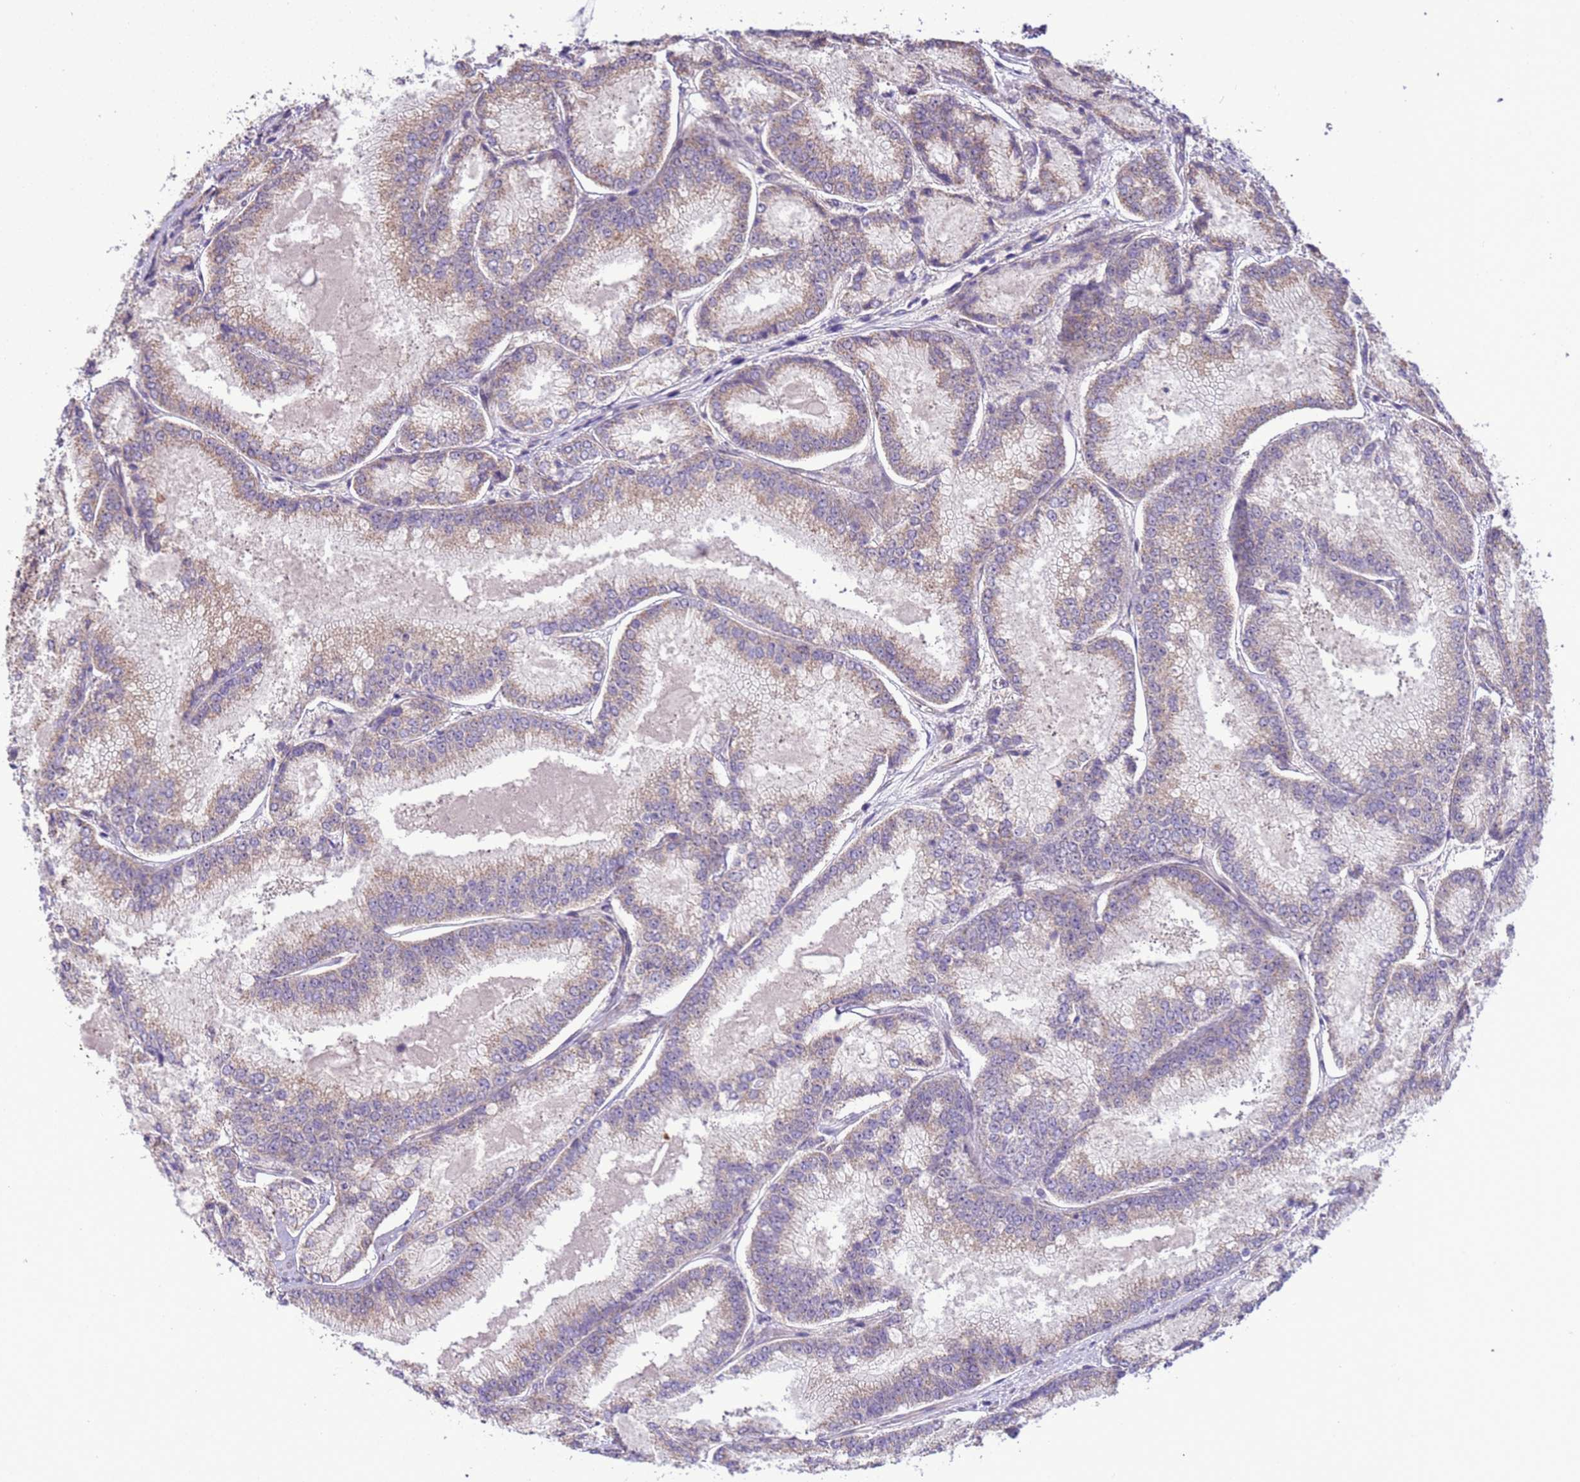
{"staining": {"intensity": "moderate", "quantity": "<25%", "location": "cytoplasmic/membranous"}, "tissue": "prostate cancer", "cell_type": "Tumor cells", "image_type": "cancer", "snomed": [{"axis": "morphology", "description": "Adenocarcinoma, Low grade"}, {"axis": "topography", "description": "Prostate"}], "caption": "The immunohistochemical stain labels moderate cytoplasmic/membranous staining in tumor cells of low-grade adenocarcinoma (prostate) tissue.", "gene": "SCARA3", "patient": {"sex": "male", "age": 74}}